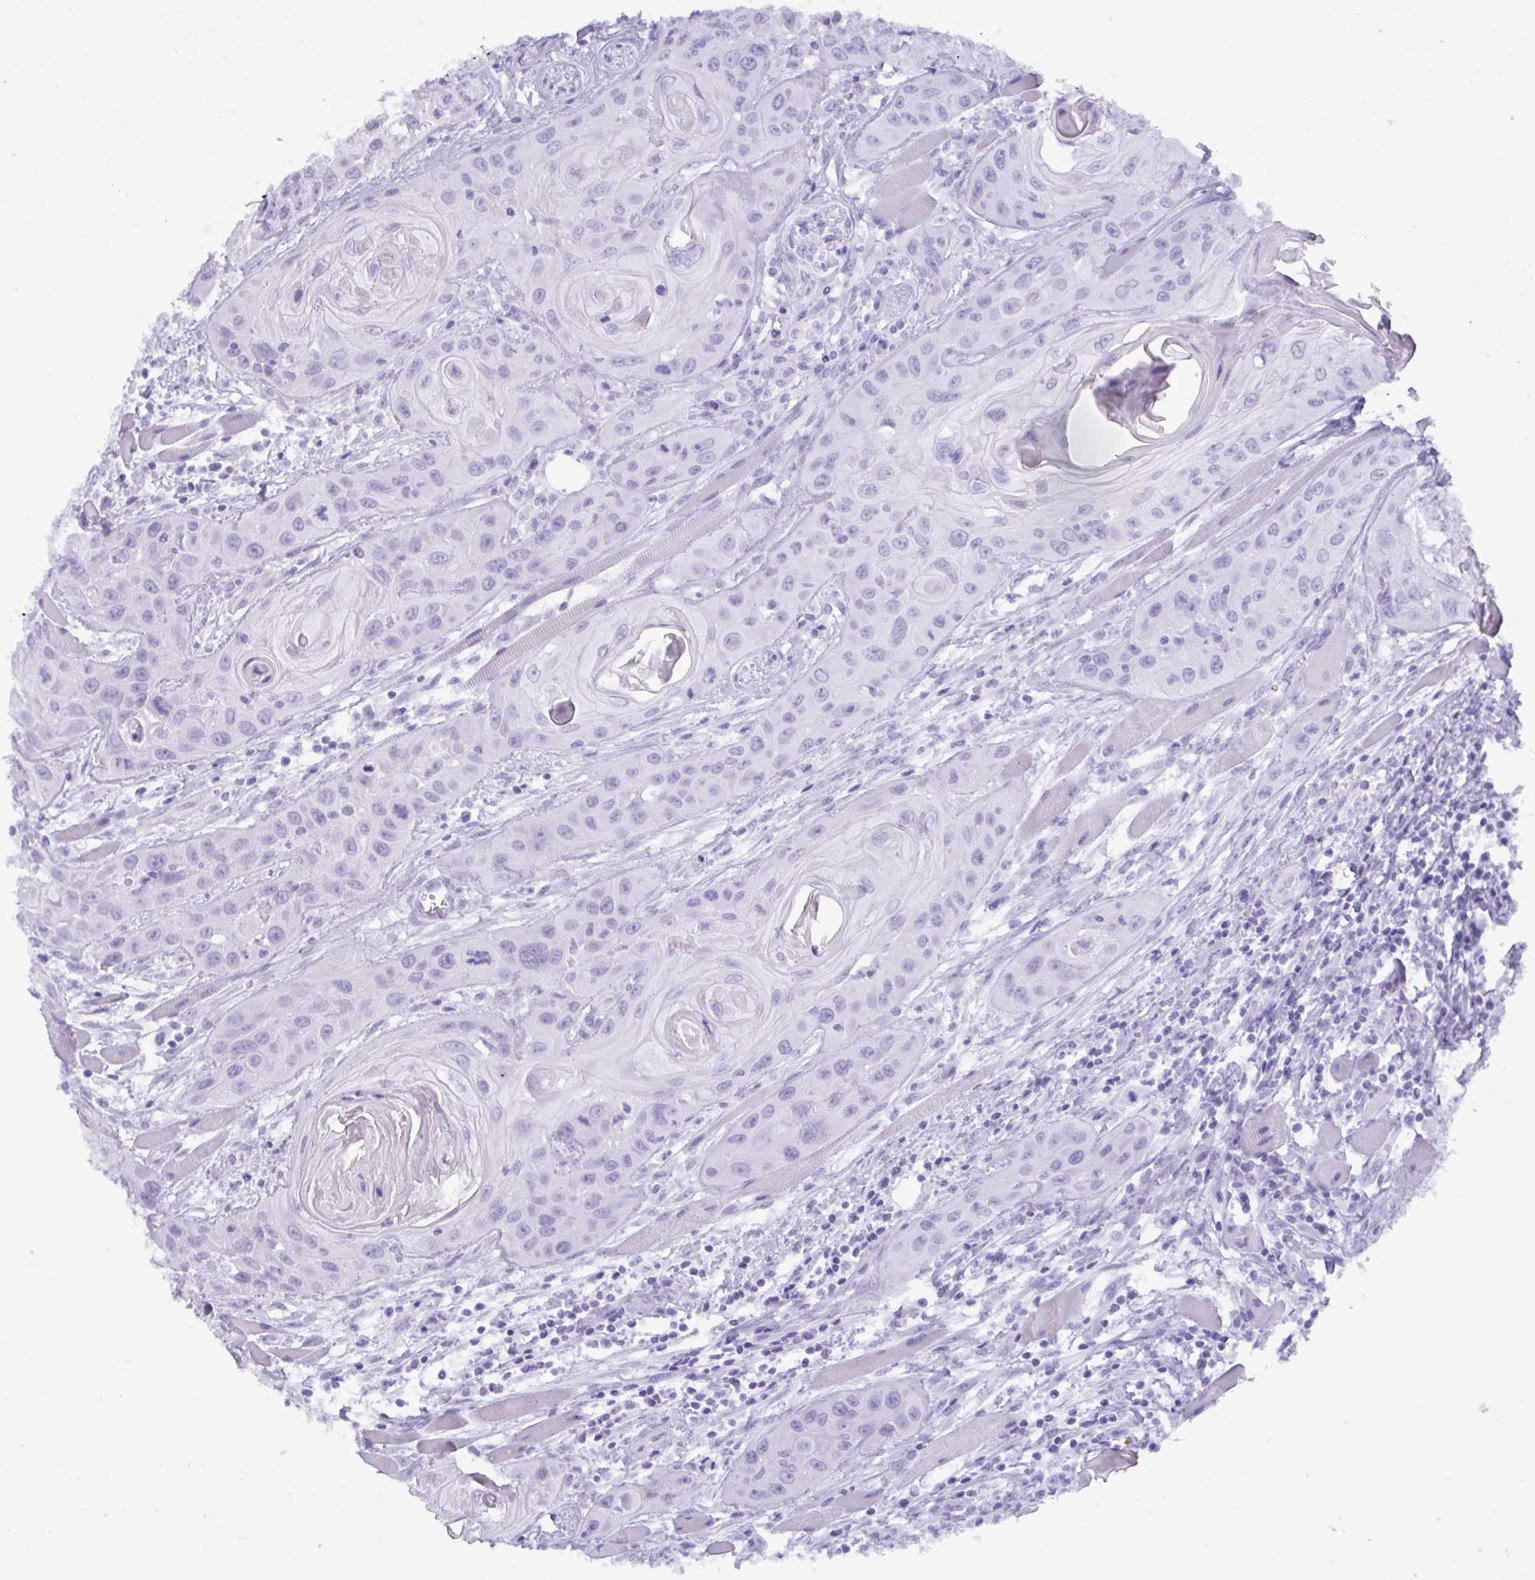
{"staining": {"intensity": "negative", "quantity": "none", "location": "none"}, "tissue": "head and neck cancer", "cell_type": "Tumor cells", "image_type": "cancer", "snomed": [{"axis": "morphology", "description": "Squamous cell carcinoma, NOS"}, {"axis": "topography", "description": "Oral tissue"}, {"axis": "topography", "description": "Head-Neck"}], "caption": "Immunohistochemistry (IHC) of head and neck cancer demonstrates no expression in tumor cells. Brightfield microscopy of immunohistochemistry (IHC) stained with DAB (3,3'-diaminobenzidine) (brown) and hematoxylin (blue), captured at high magnification.", "gene": "C4orf33", "patient": {"sex": "male", "age": 58}}